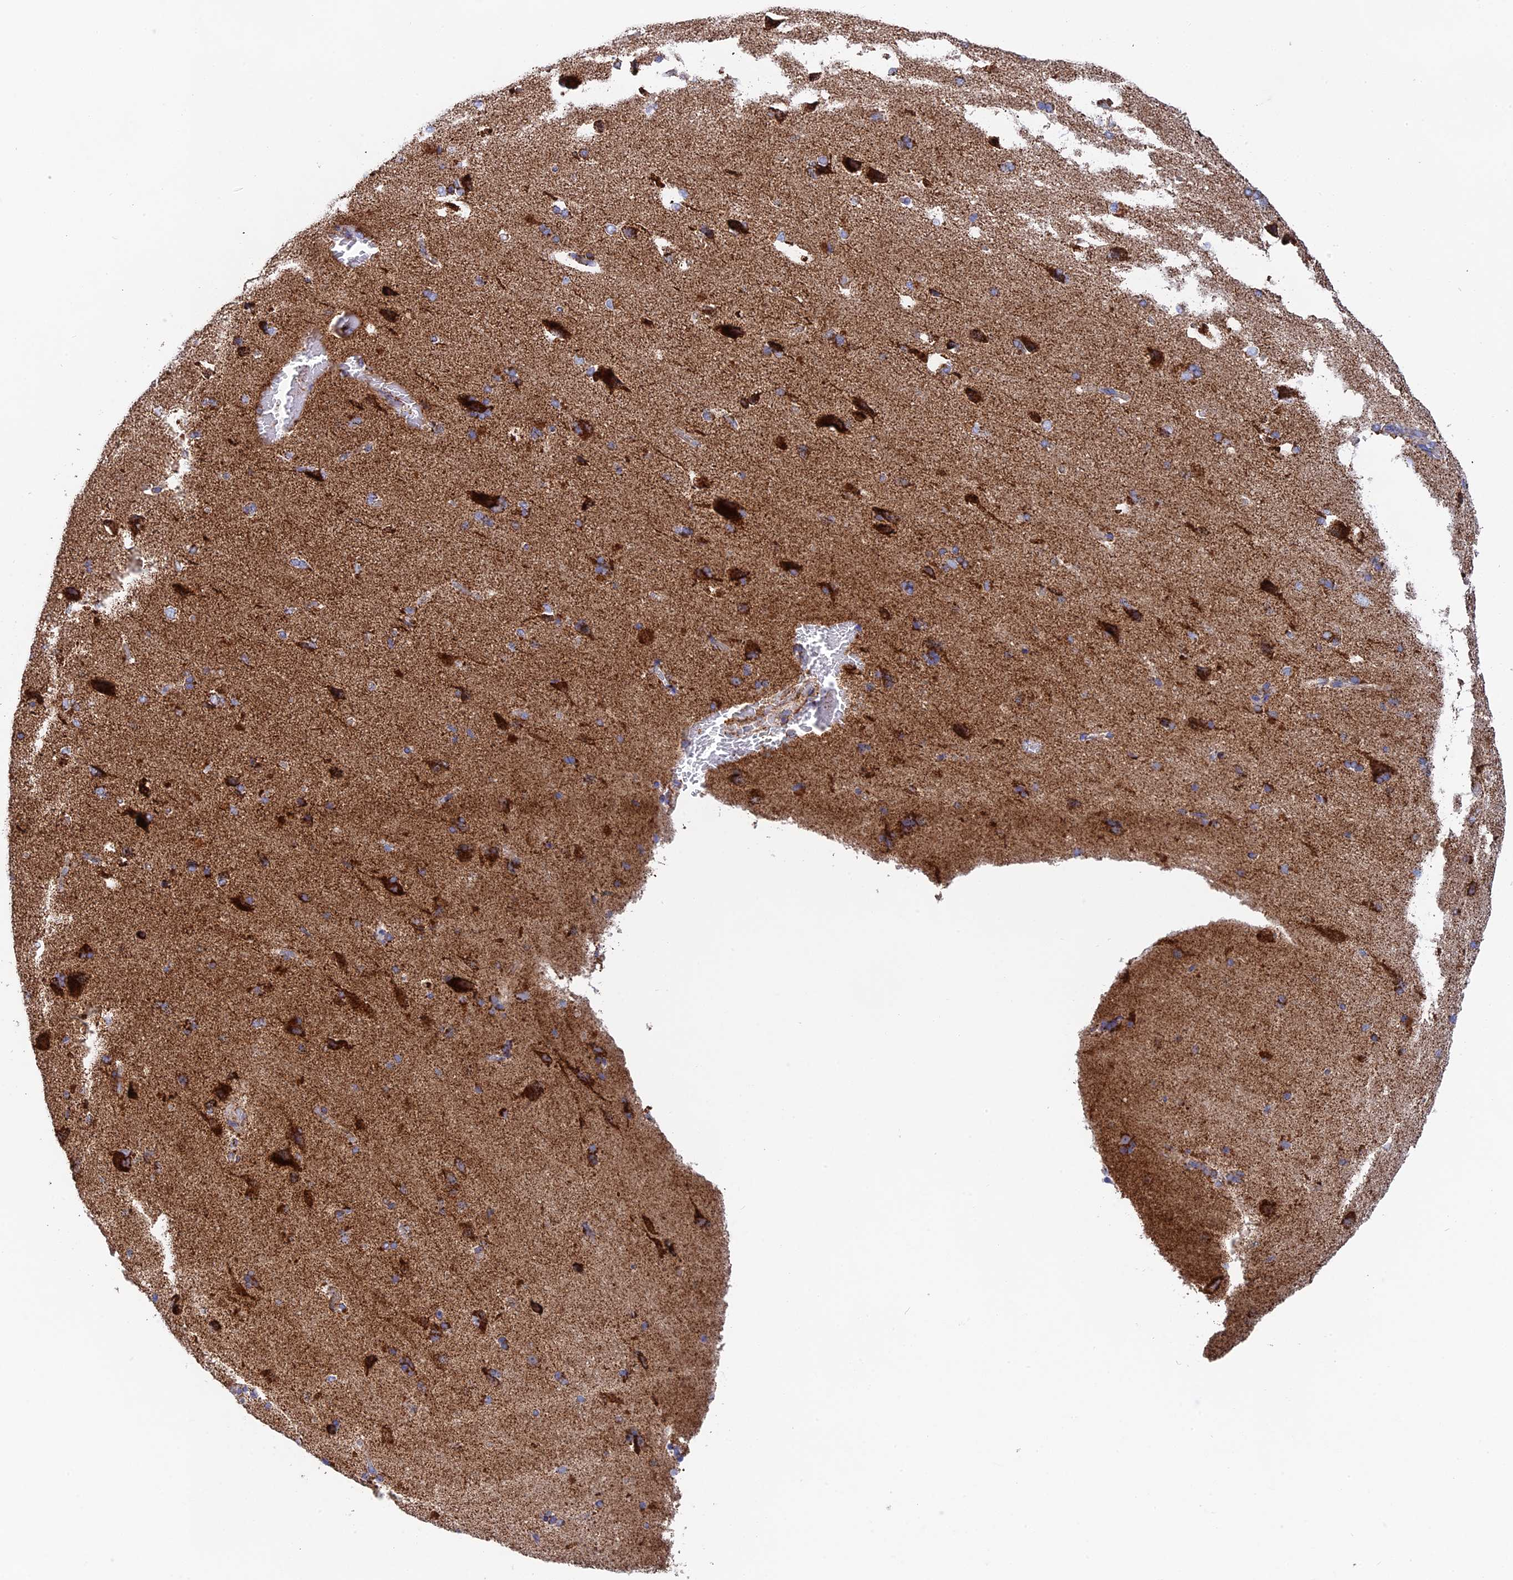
{"staining": {"intensity": "moderate", "quantity": ">75%", "location": "cytoplasmic/membranous"}, "tissue": "cerebral cortex", "cell_type": "Endothelial cells", "image_type": "normal", "snomed": [{"axis": "morphology", "description": "Normal tissue, NOS"}, {"axis": "topography", "description": "Cerebral cortex"}], "caption": "A histopathology image of human cerebral cortex stained for a protein exhibits moderate cytoplasmic/membranous brown staining in endothelial cells.", "gene": "NDUFA5", "patient": {"sex": "male", "age": 62}}